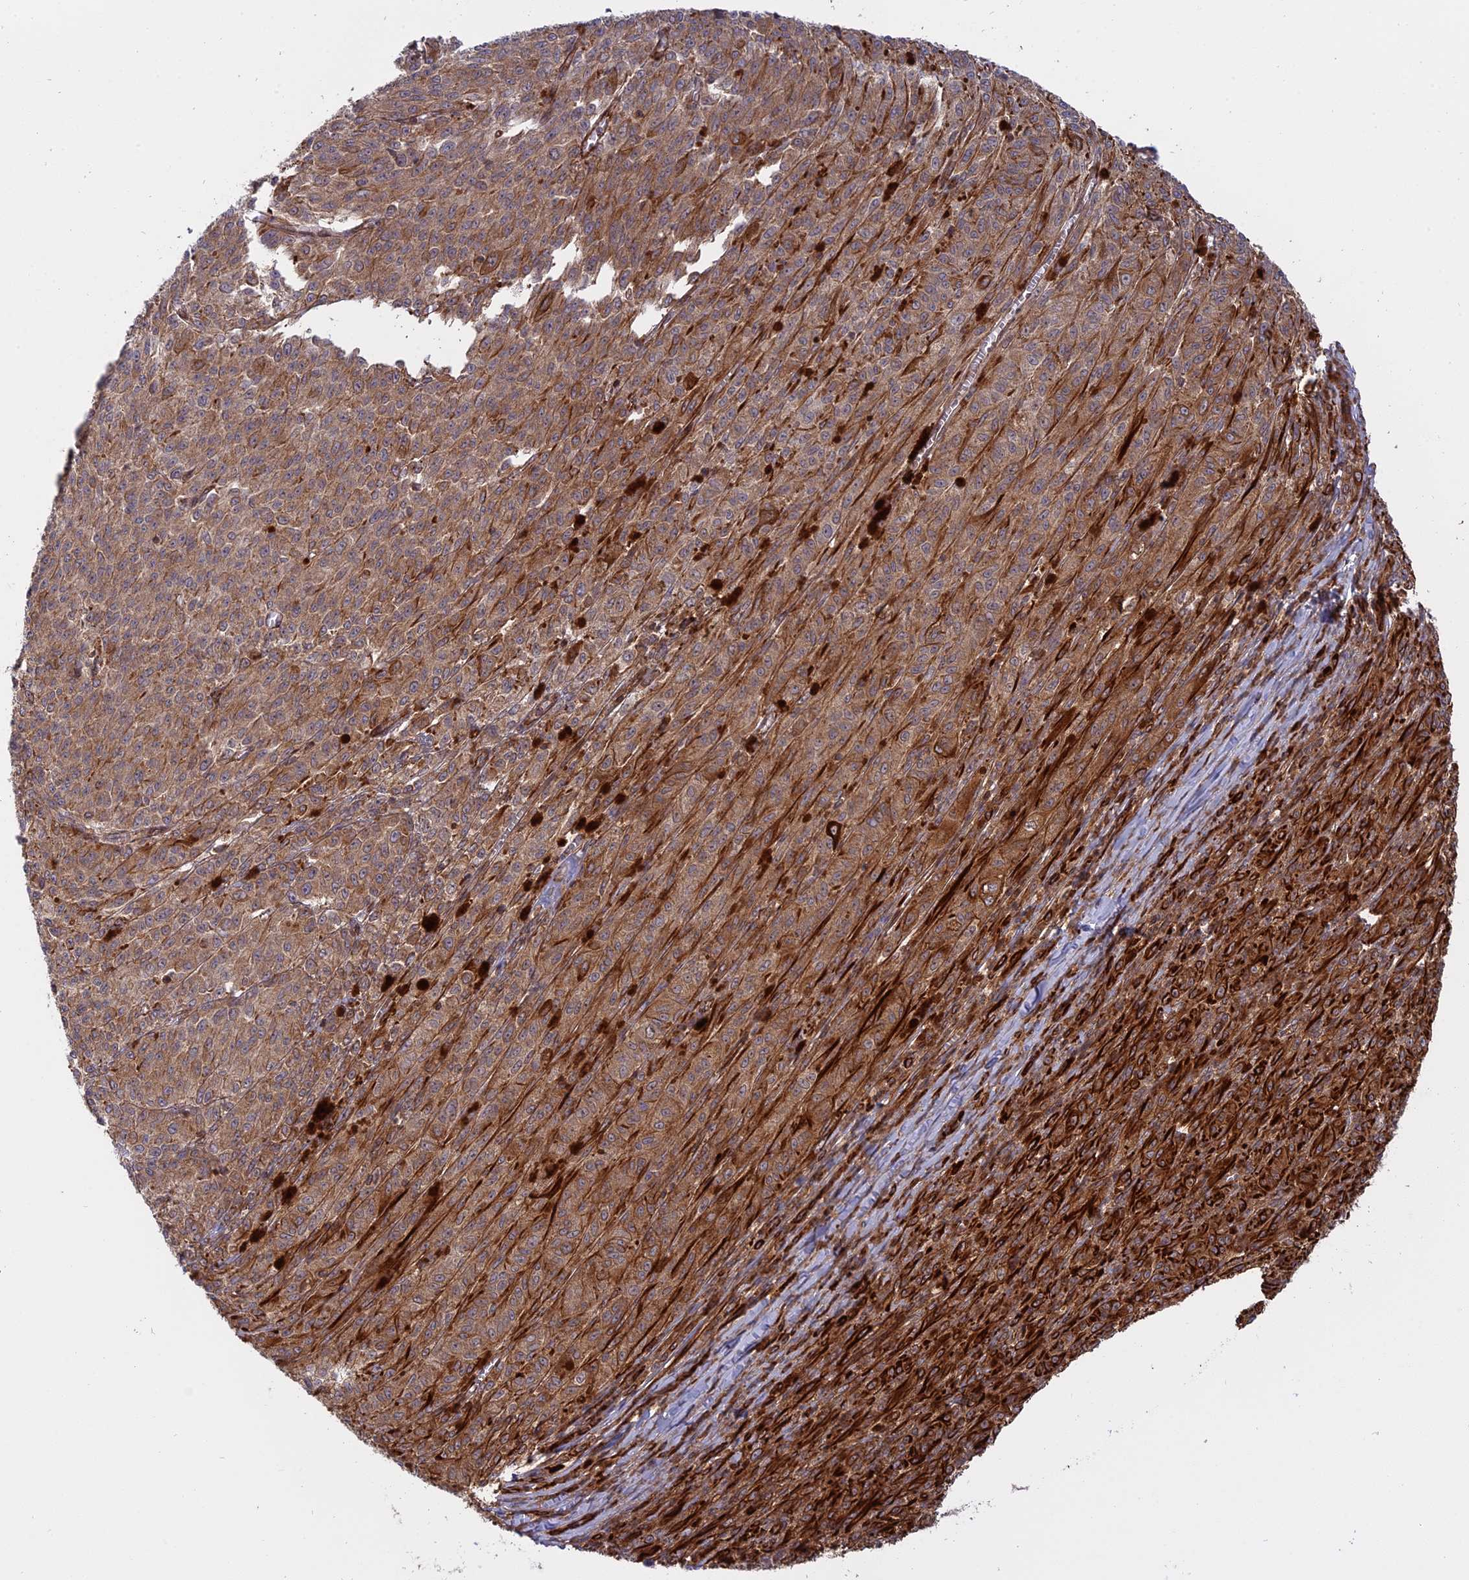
{"staining": {"intensity": "moderate", "quantity": ">75%", "location": "cytoplasmic/membranous"}, "tissue": "melanoma", "cell_type": "Tumor cells", "image_type": "cancer", "snomed": [{"axis": "morphology", "description": "Malignant melanoma, NOS"}, {"axis": "topography", "description": "Skin"}], "caption": "A brown stain shows moderate cytoplasmic/membranous staining of a protein in human melanoma tumor cells.", "gene": "PHLDB3", "patient": {"sex": "female", "age": 52}}